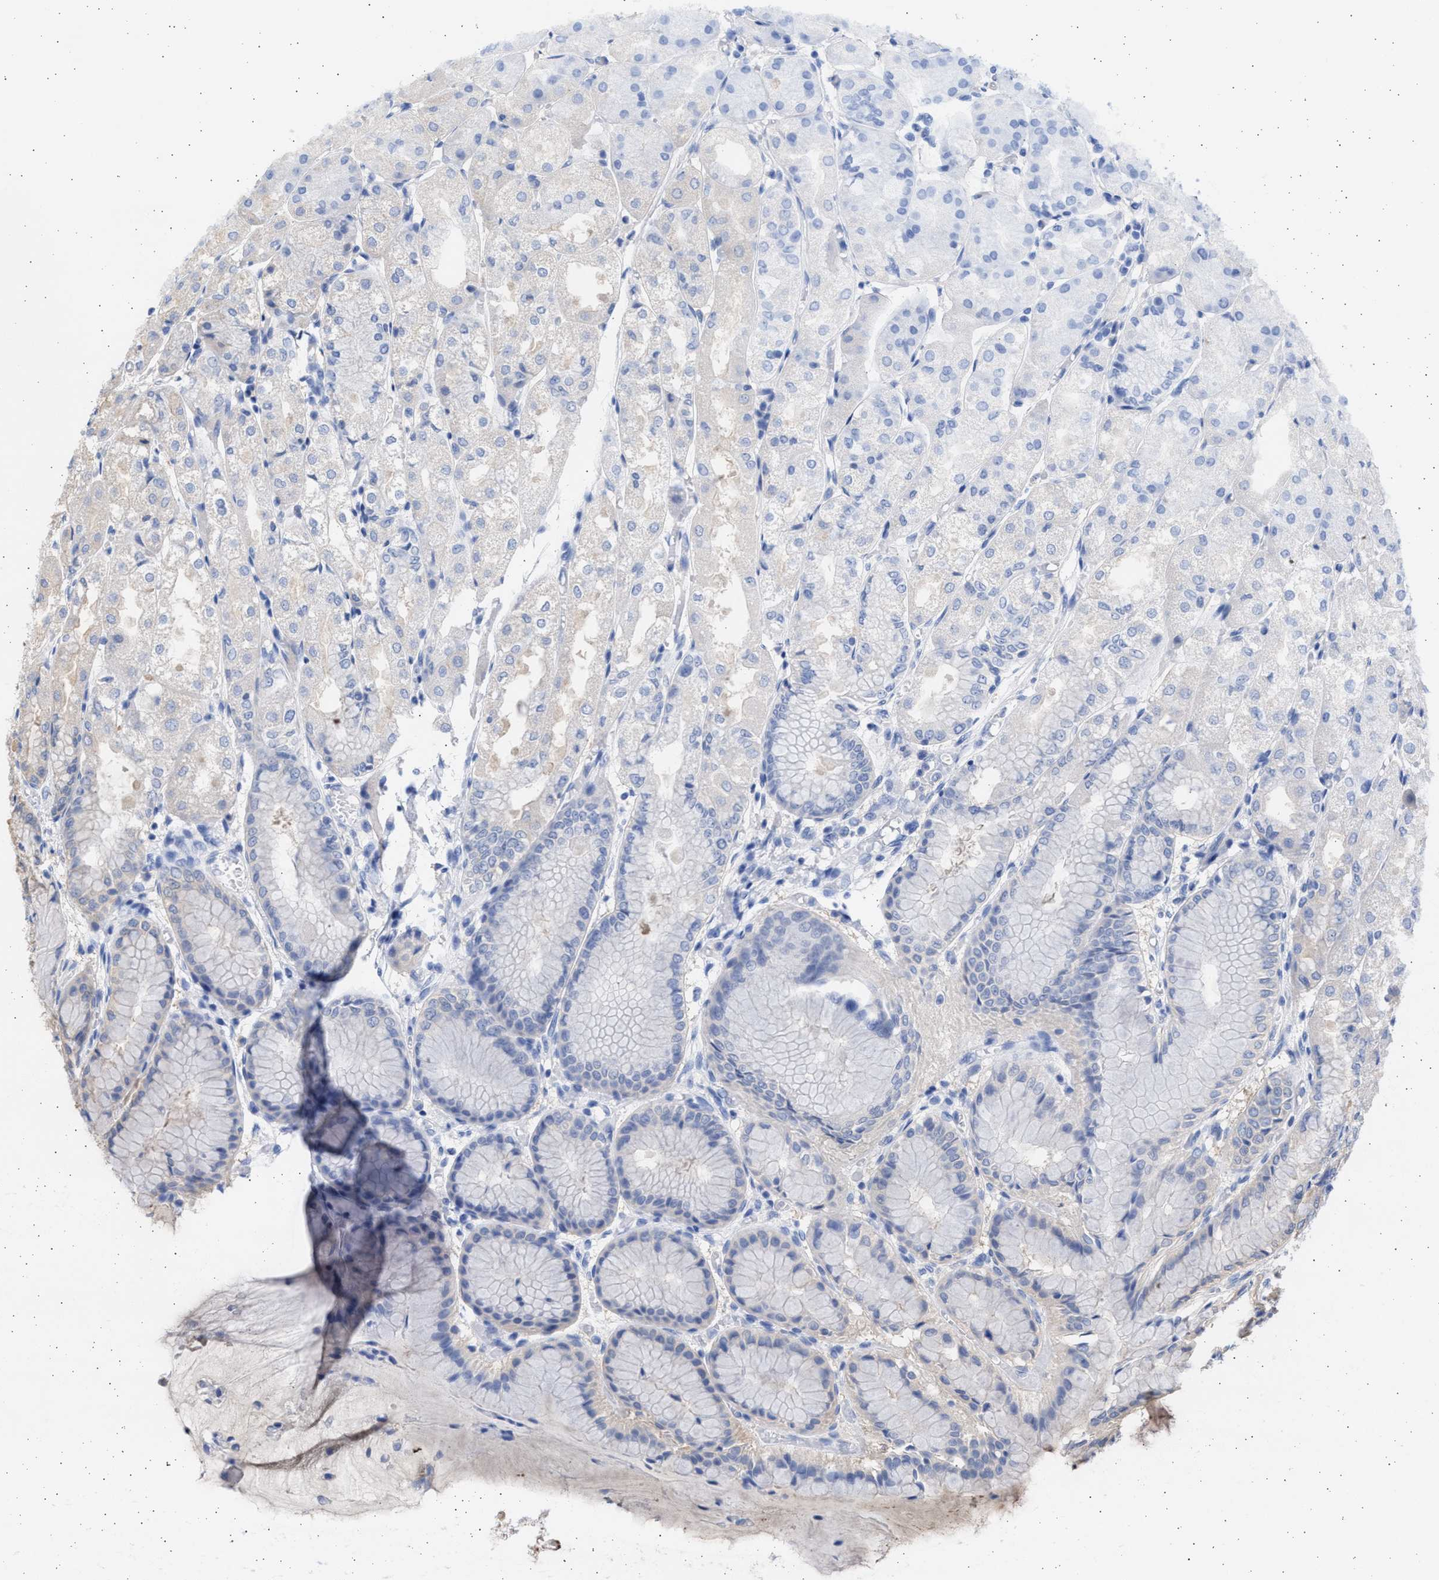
{"staining": {"intensity": "weak", "quantity": "25%-75%", "location": "cytoplasmic/membranous"}, "tissue": "stomach", "cell_type": "Glandular cells", "image_type": "normal", "snomed": [{"axis": "morphology", "description": "Normal tissue, NOS"}, {"axis": "topography", "description": "Stomach, upper"}], "caption": "IHC staining of normal stomach, which displays low levels of weak cytoplasmic/membranous positivity in about 25%-75% of glandular cells indicating weak cytoplasmic/membranous protein staining. The staining was performed using DAB (3,3'-diaminobenzidine) (brown) for protein detection and nuclei were counterstained in hematoxylin (blue).", "gene": "ALDOC", "patient": {"sex": "male", "age": 72}}